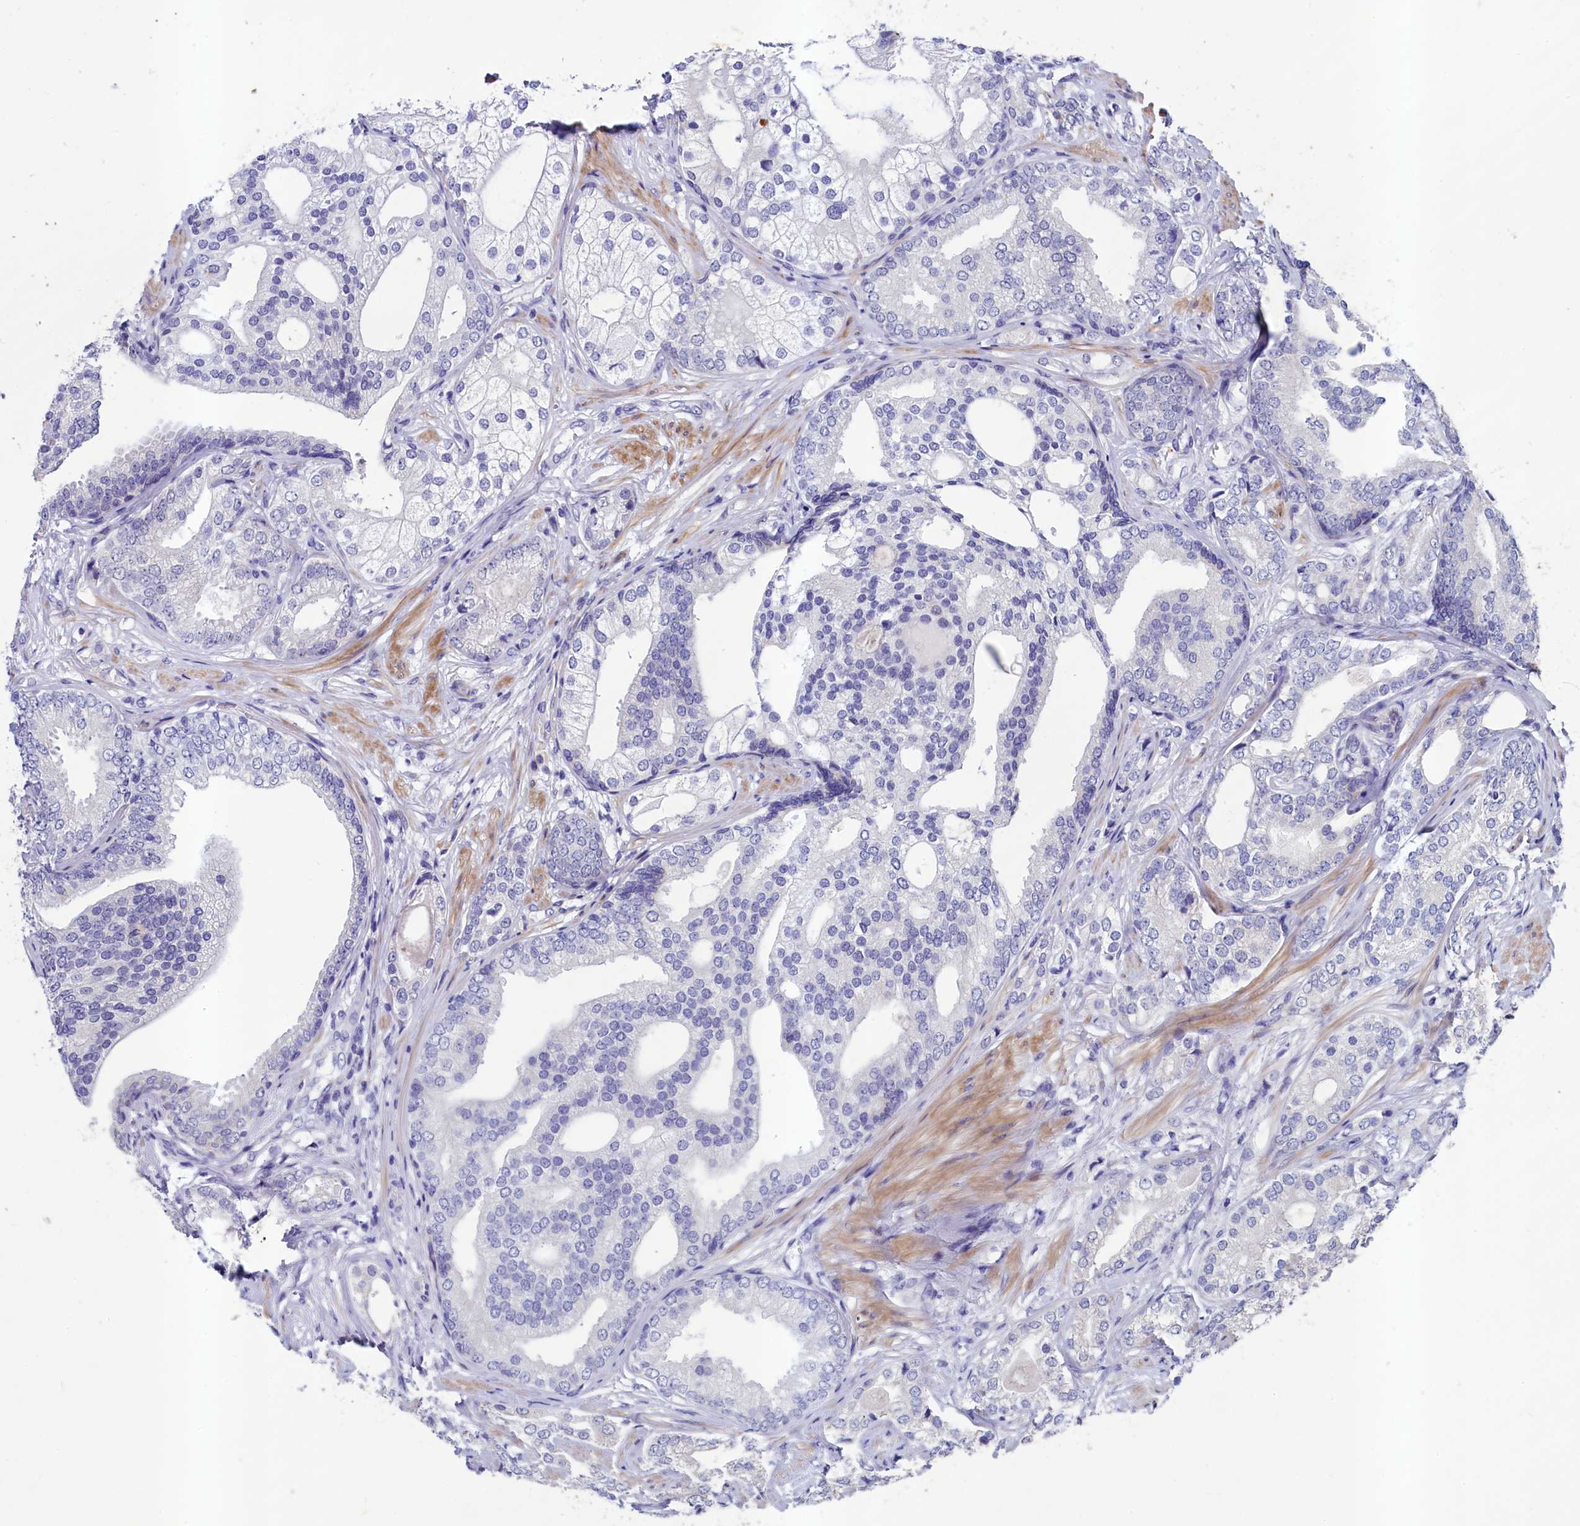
{"staining": {"intensity": "negative", "quantity": "none", "location": "none"}, "tissue": "prostate cancer", "cell_type": "Tumor cells", "image_type": "cancer", "snomed": [{"axis": "morphology", "description": "Adenocarcinoma, High grade"}, {"axis": "topography", "description": "Prostate"}], "caption": "Human prostate adenocarcinoma (high-grade) stained for a protein using IHC exhibits no expression in tumor cells.", "gene": "SCD5", "patient": {"sex": "male", "age": 60}}